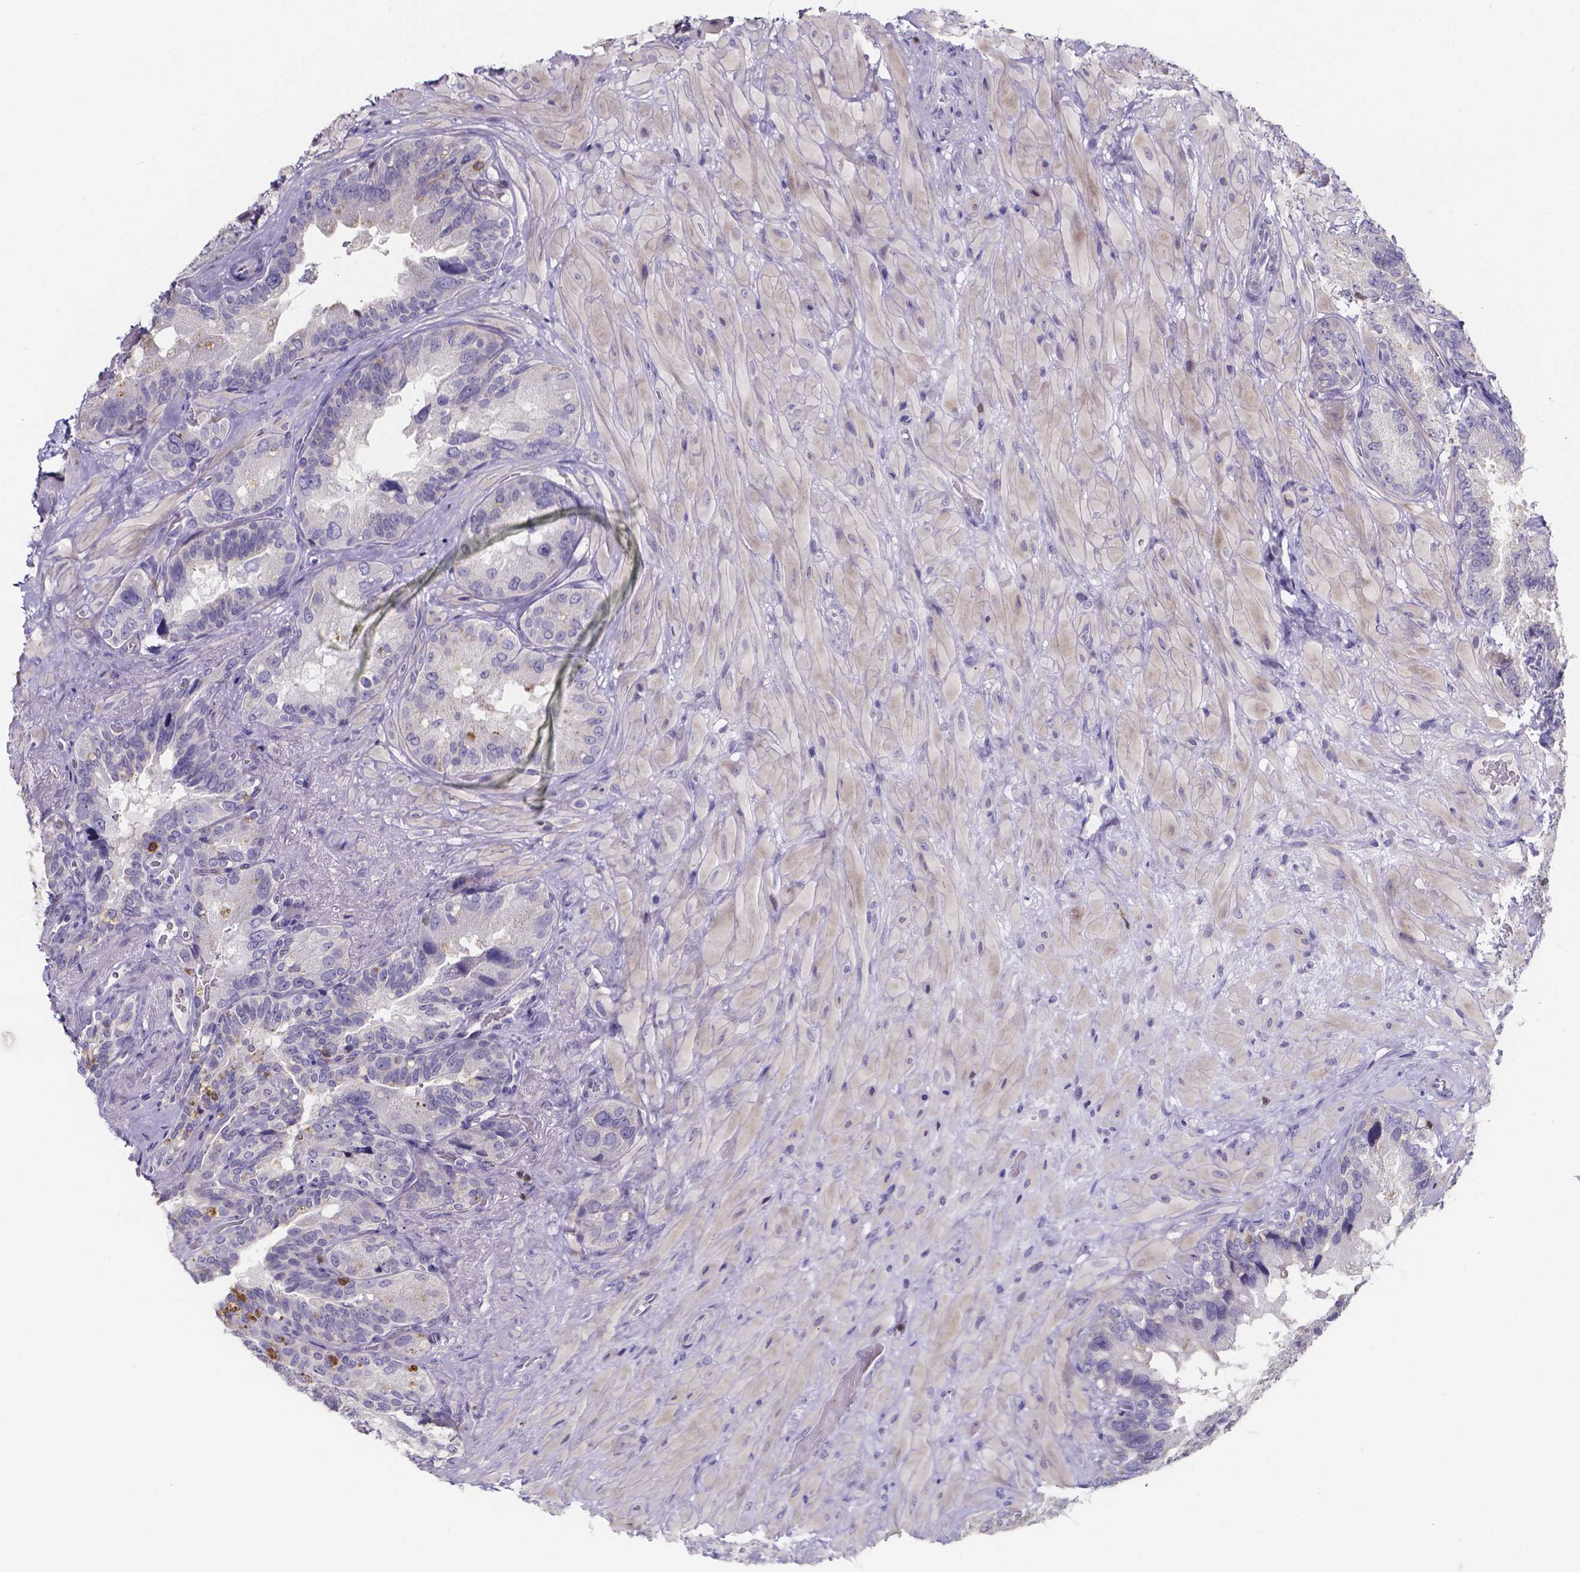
{"staining": {"intensity": "strong", "quantity": "<25%", "location": "cytoplasmic/membranous"}, "tissue": "seminal vesicle", "cell_type": "Glandular cells", "image_type": "normal", "snomed": [{"axis": "morphology", "description": "Normal tissue, NOS"}, {"axis": "topography", "description": "Seminal veicle"}], "caption": "Immunohistochemical staining of normal human seminal vesicle reveals strong cytoplasmic/membranous protein expression in about <25% of glandular cells. (Stains: DAB (3,3'-diaminobenzidine) in brown, nuclei in blue, Microscopy: brightfield microscopy at high magnification).", "gene": "THEMIS", "patient": {"sex": "male", "age": 69}}